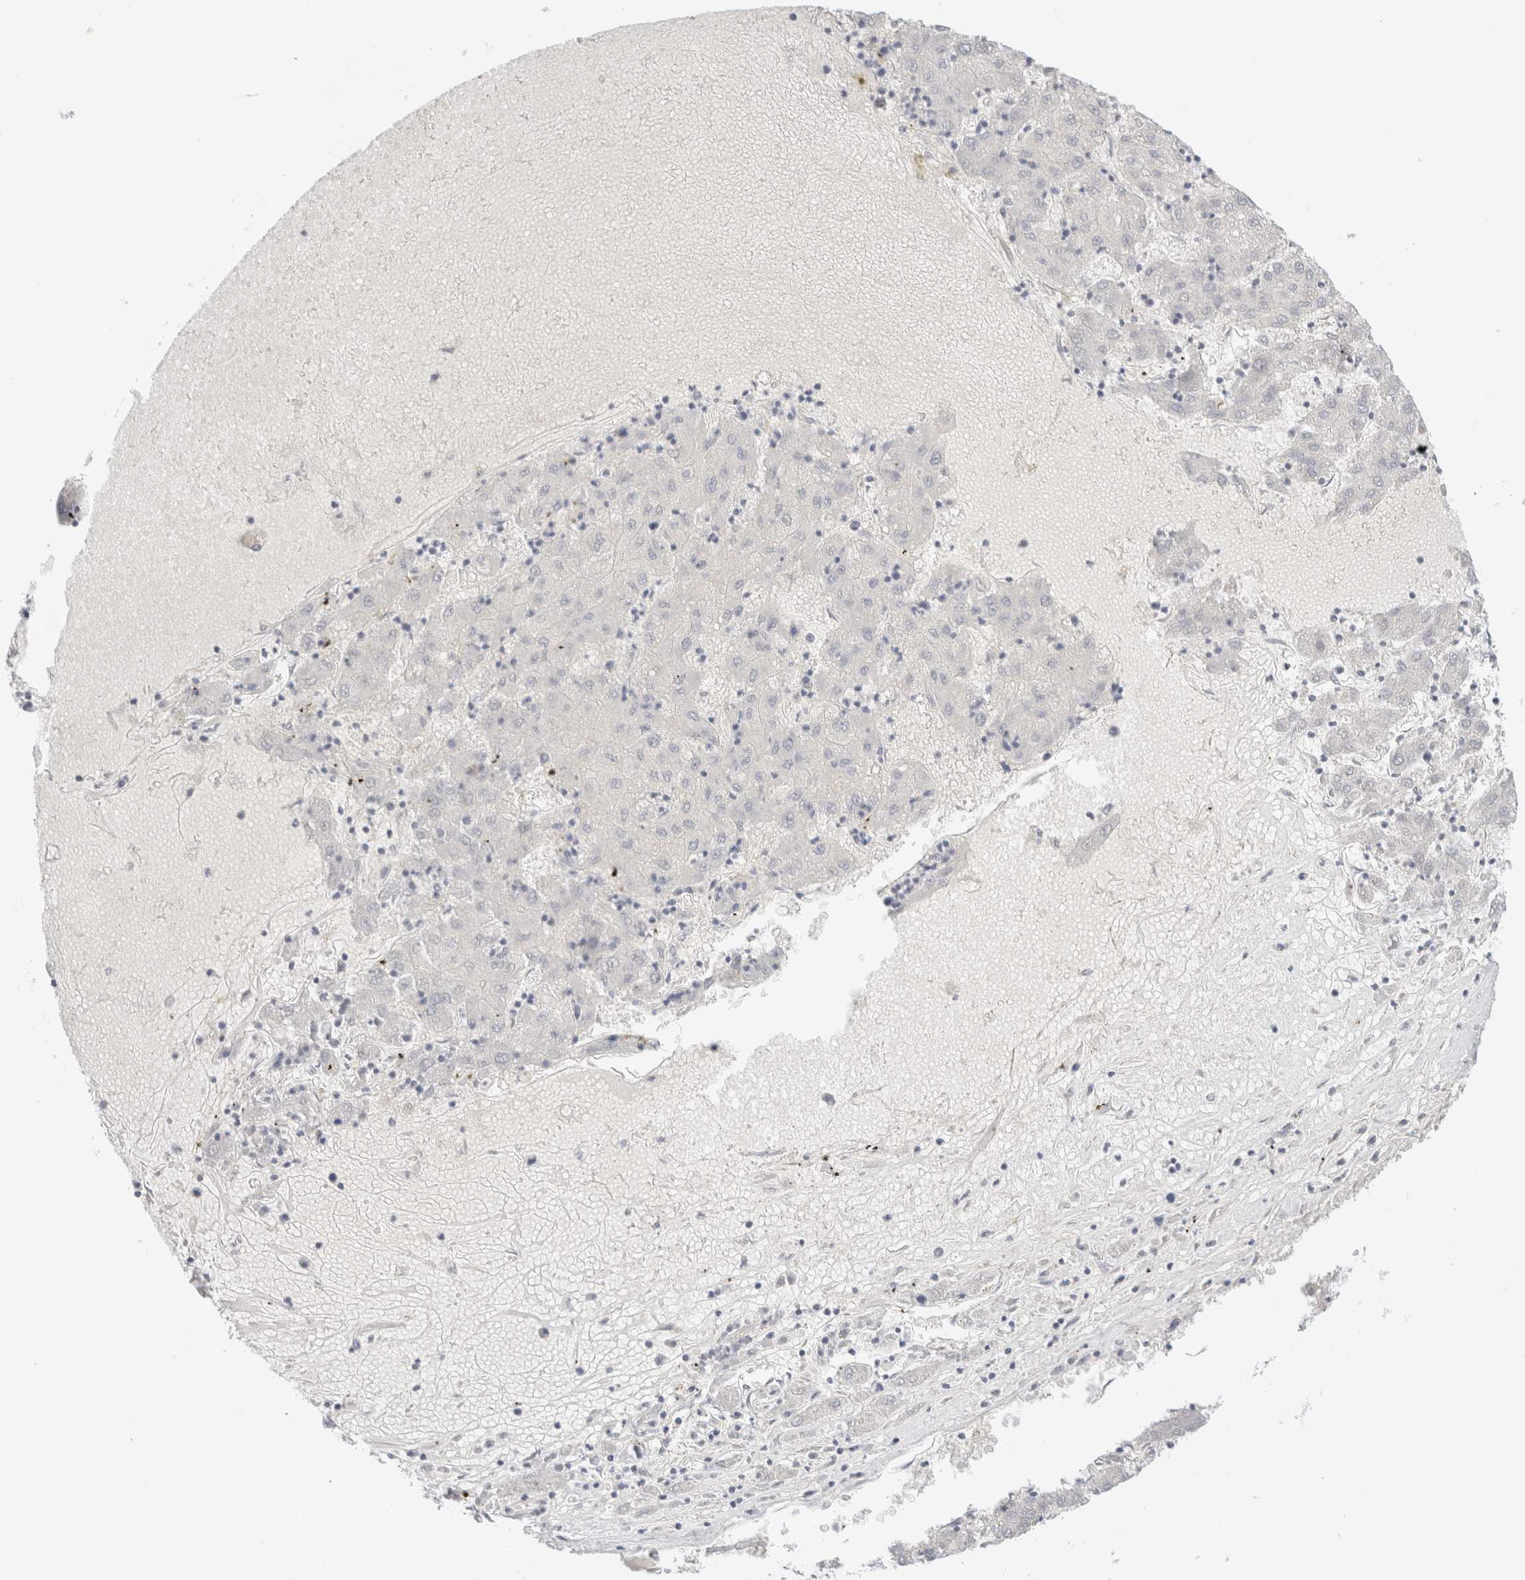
{"staining": {"intensity": "negative", "quantity": "none", "location": "none"}, "tissue": "liver cancer", "cell_type": "Tumor cells", "image_type": "cancer", "snomed": [{"axis": "morphology", "description": "Carcinoma, Hepatocellular, NOS"}, {"axis": "topography", "description": "Liver"}], "caption": "Immunohistochemistry (IHC) of hepatocellular carcinoma (liver) displays no expression in tumor cells.", "gene": "HEXD", "patient": {"sex": "male", "age": 72}}